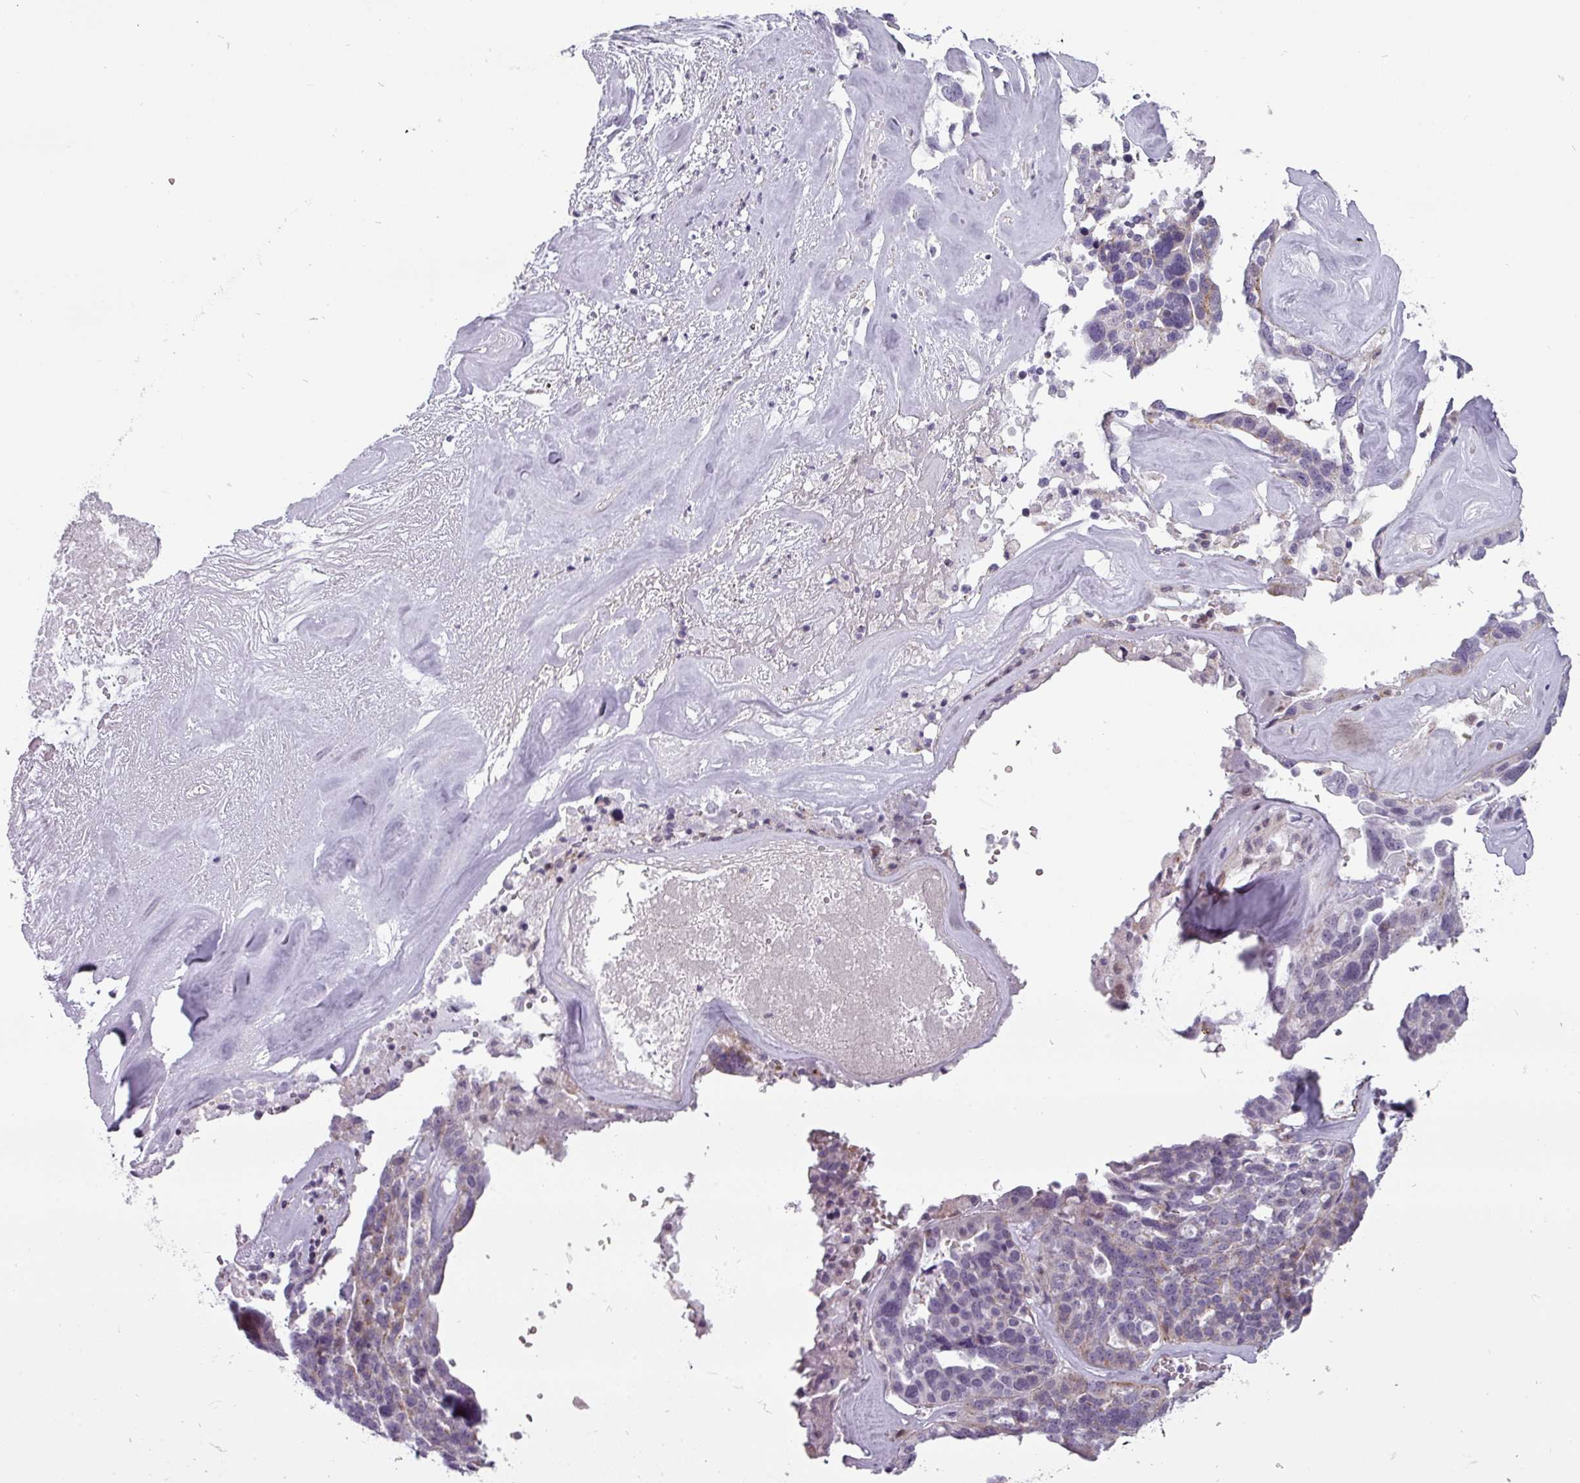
{"staining": {"intensity": "negative", "quantity": "none", "location": "none"}, "tissue": "ovarian cancer", "cell_type": "Tumor cells", "image_type": "cancer", "snomed": [{"axis": "morphology", "description": "Cystadenocarcinoma, serous, NOS"}, {"axis": "topography", "description": "Ovary"}], "caption": "This is an IHC micrograph of human ovarian cancer. There is no positivity in tumor cells.", "gene": "CHRDL1", "patient": {"sex": "female", "age": 59}}